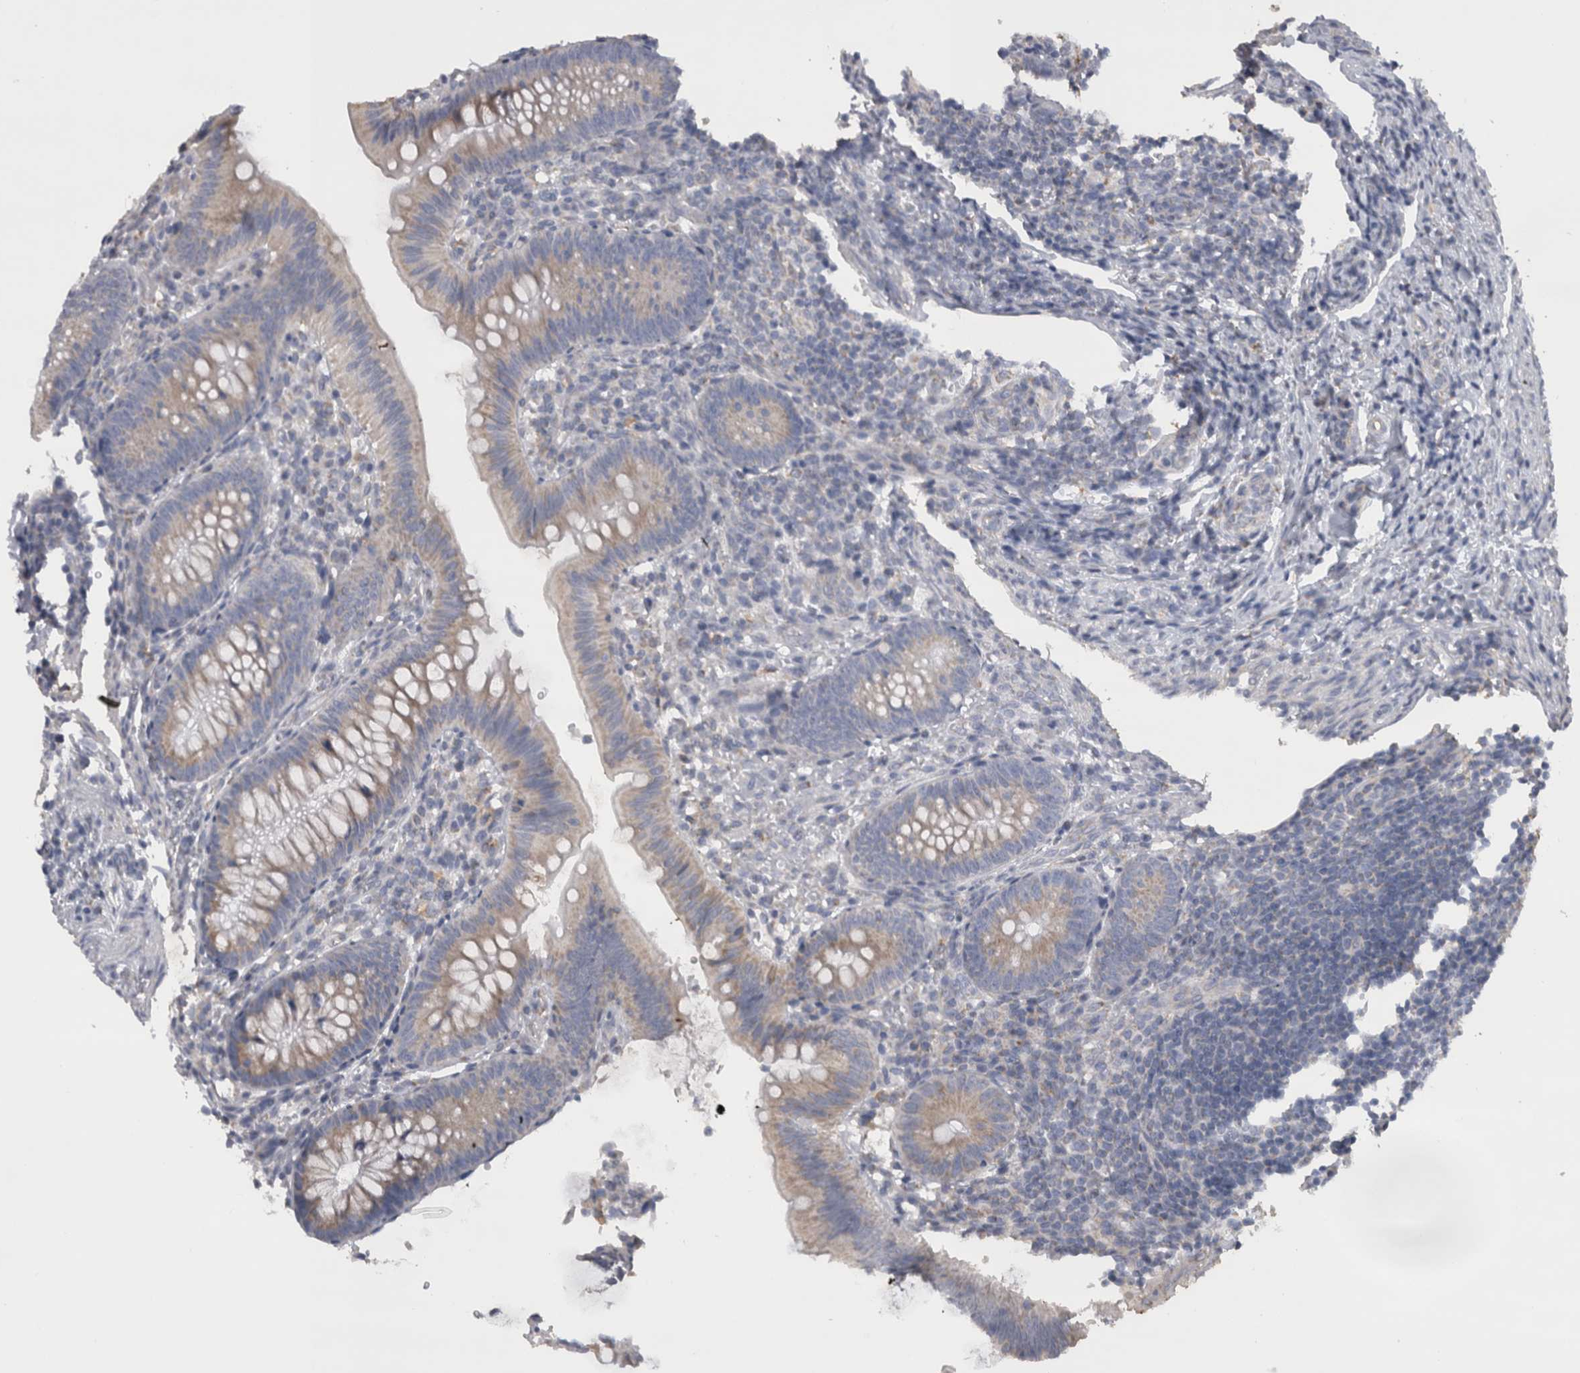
{"staining": {"intensity": "weak", "quantity": "25%-75%", "location": "cytoplasmic/membranous"}, "tissue": "appendix", "cell_type": "Glandular cells", "image_type": "normal", "snomed": [{"axis": "morphology", "description": "Normal tissue, NOS"}, {"axis": "topography", "description": "Appendix"}], "caption": "The immunohistochemical stain highlights weak cytoplasmic/membranous expression in glandular cells of benign appendix.", "gene": "DHRS4", "patient": {"sex": "male", "age": 1}}